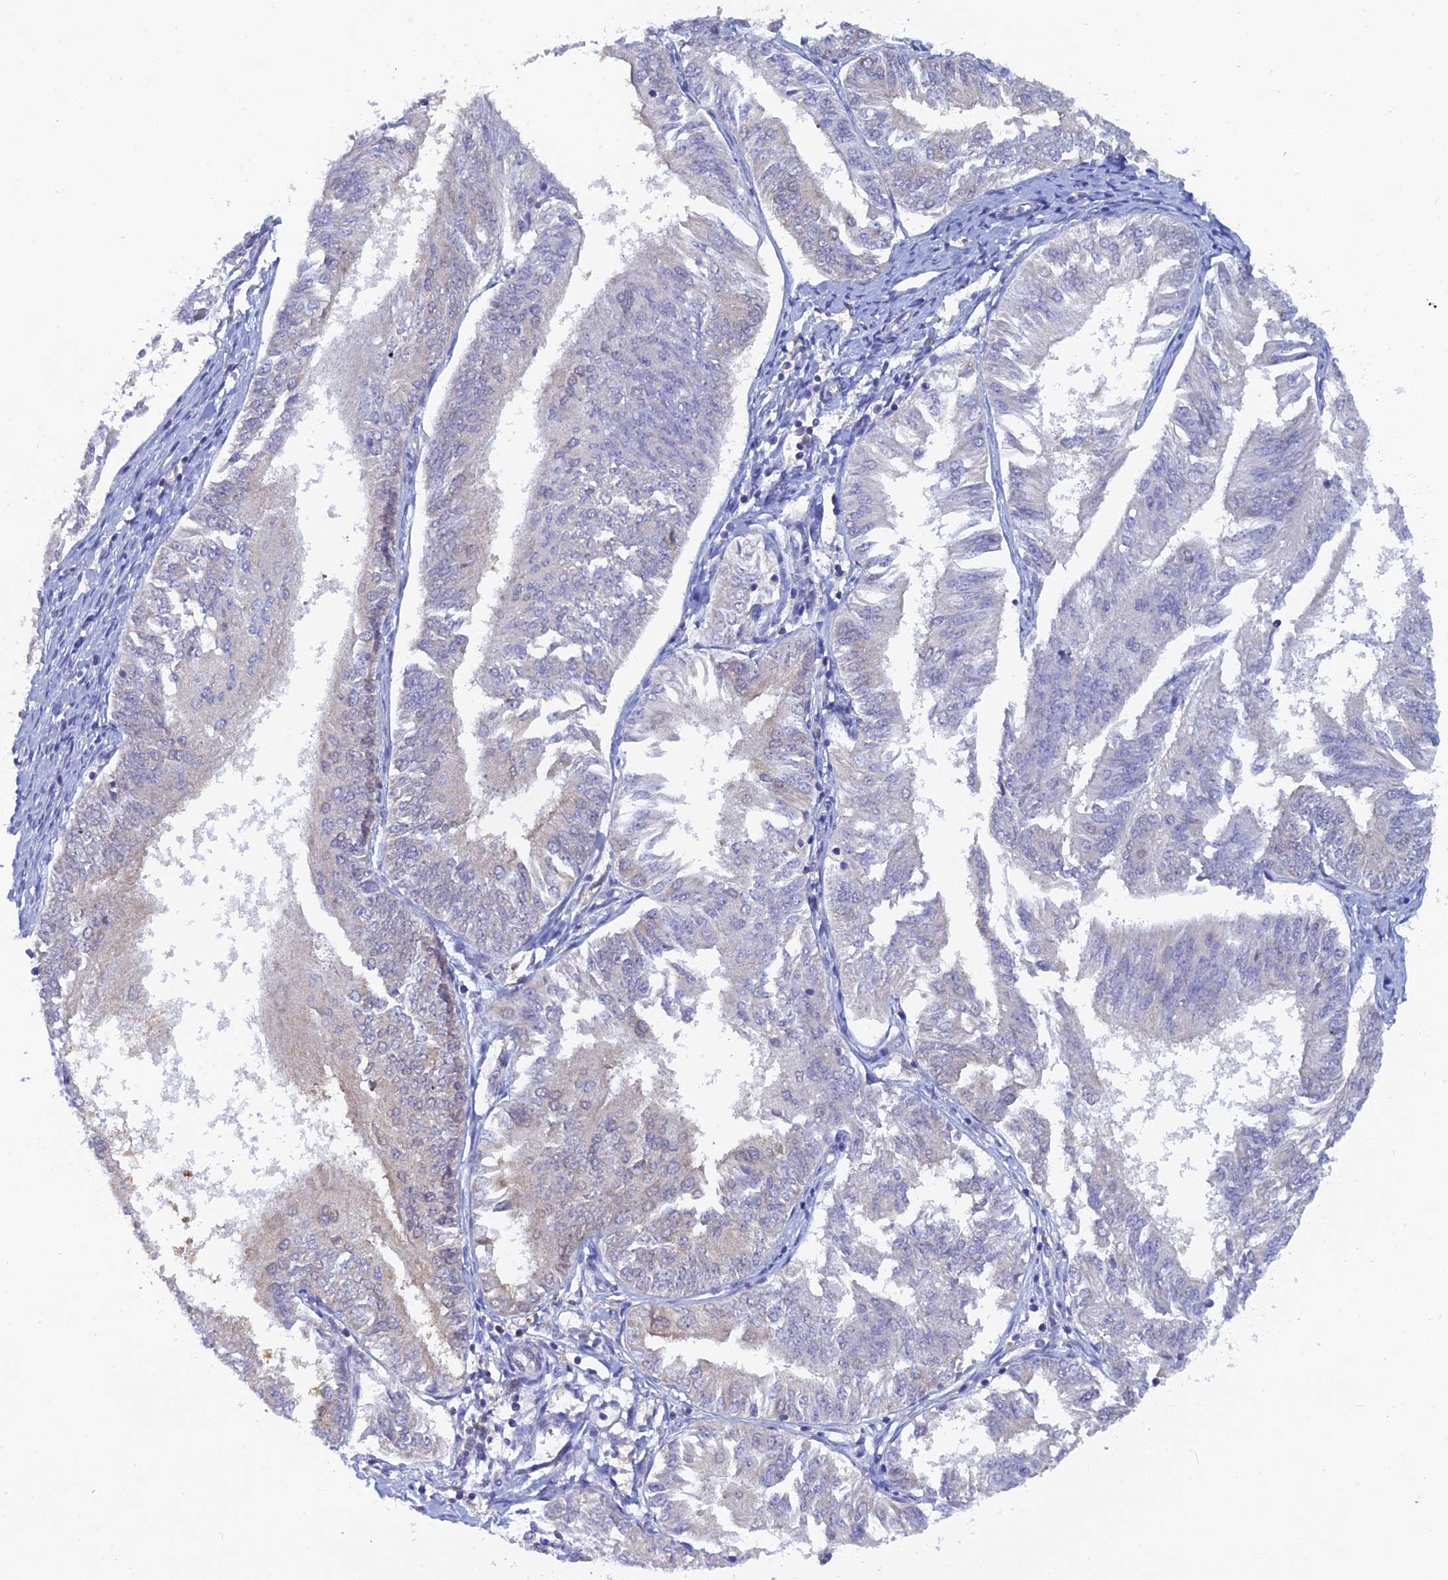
{"staining": {"intensity": "negative", "quantity": "none", "location": "none"}, "tissue": "endometrial cancer", "cell_type": "Tumor cells", "image_type": "cancer", "snomed": [{"axis": "morphology", "description": "Adenocarcinoma, NOS"}, {"axis": "topography", "description": "Endometrium"}], "caption": "This photomicrograph is of endometrial cancer stained with immunohistochemistry to label a protein in brown with the nuclei are counter-stained blue. There is no positivity in tumor cells. (DAB immunohistochemistry (IHC), high magnification).", "gene": "HINT1", "patient": {"sex": "female", "age": 58}}